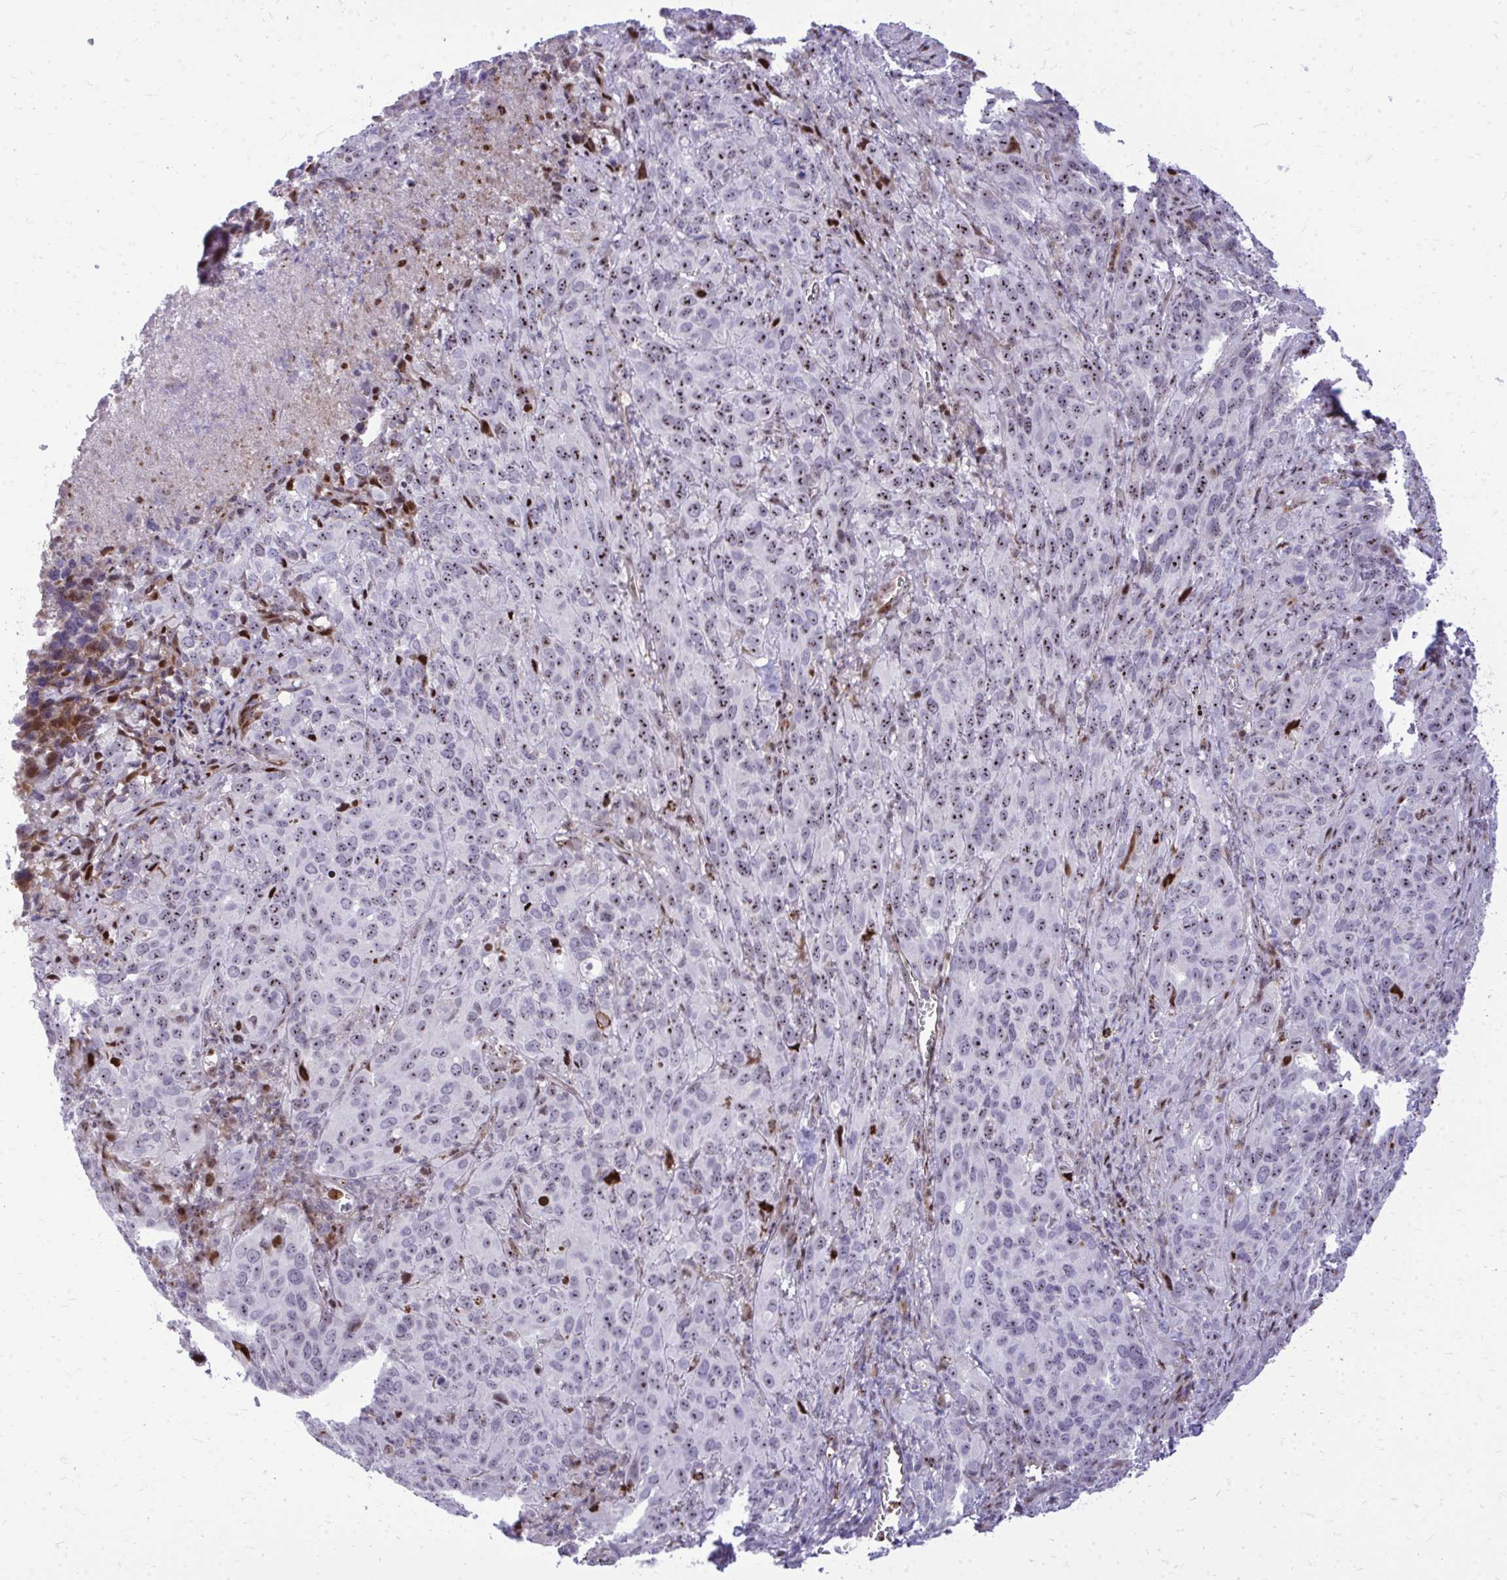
{"staining": {"intensity": "strong", "quantity": "25%-75%", "location": "nuclear"}, "tissue": "cervical cancer", "cell_type": "Tumor cells", "image_type": "cancer", "snomed": [{"axis": "morphology", "description": "Squamous cell carcinoma, NOS"}, {"axis": "topography", "description": "Cervix"}], "caption": "The immunohistochemical stain shows strong nuclear staining in tumor cells of cervical cancer (squamous cell carcinoma) tissue. Using DAB (brown) and hematoxylin (blue) stains, captured at high magnification using brightfield microscopy.", "gene": "DLX4", "patient": {"sex": "female", "age": 51}}